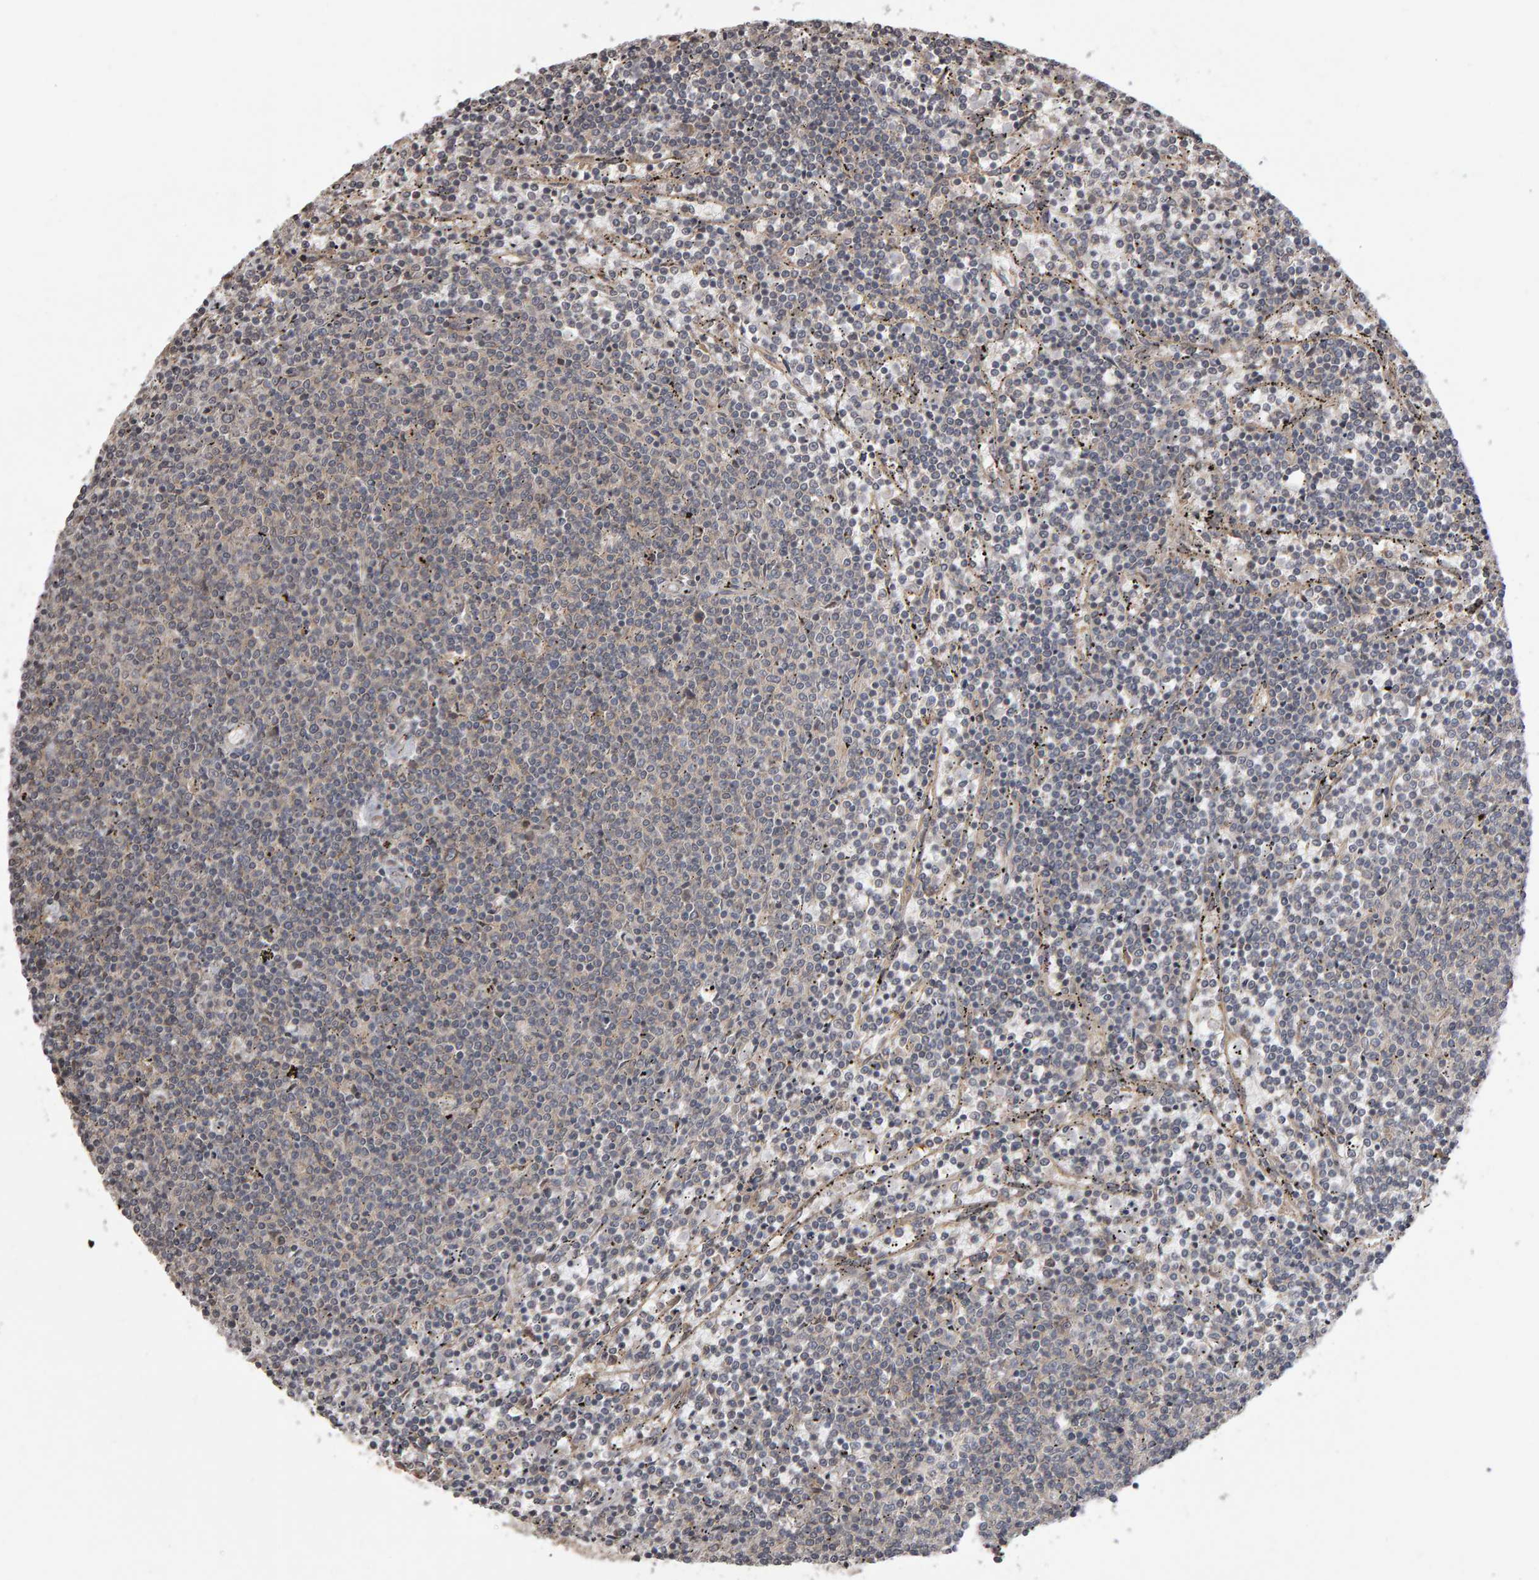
{"staining": {"intensity": "negative", "quantity": "none", "location": "none"}, "tissue": "lymphoma", "cell_type": "Tumor cells", "image_type": "cancer", "snomed": [{"axis": "morphology", "description": "Malignant lymphoma, non-Hodgkin's type, Low grade"}, {"axis": "topography", "description": "Spleen"}], "caption": "A high-resolution image shows immunohistochemistry staining of lymphoma, which displays no significant positivity in tumor cells. (Stains: DAB (3,3'-diaminobenzidine) immunohistochemistry with hematoxylin counter stain, Microscopy: brightfield microscopy at high magnification).", "gene": "SCRIB", "patient": {"sex": "female", "age": 50}}